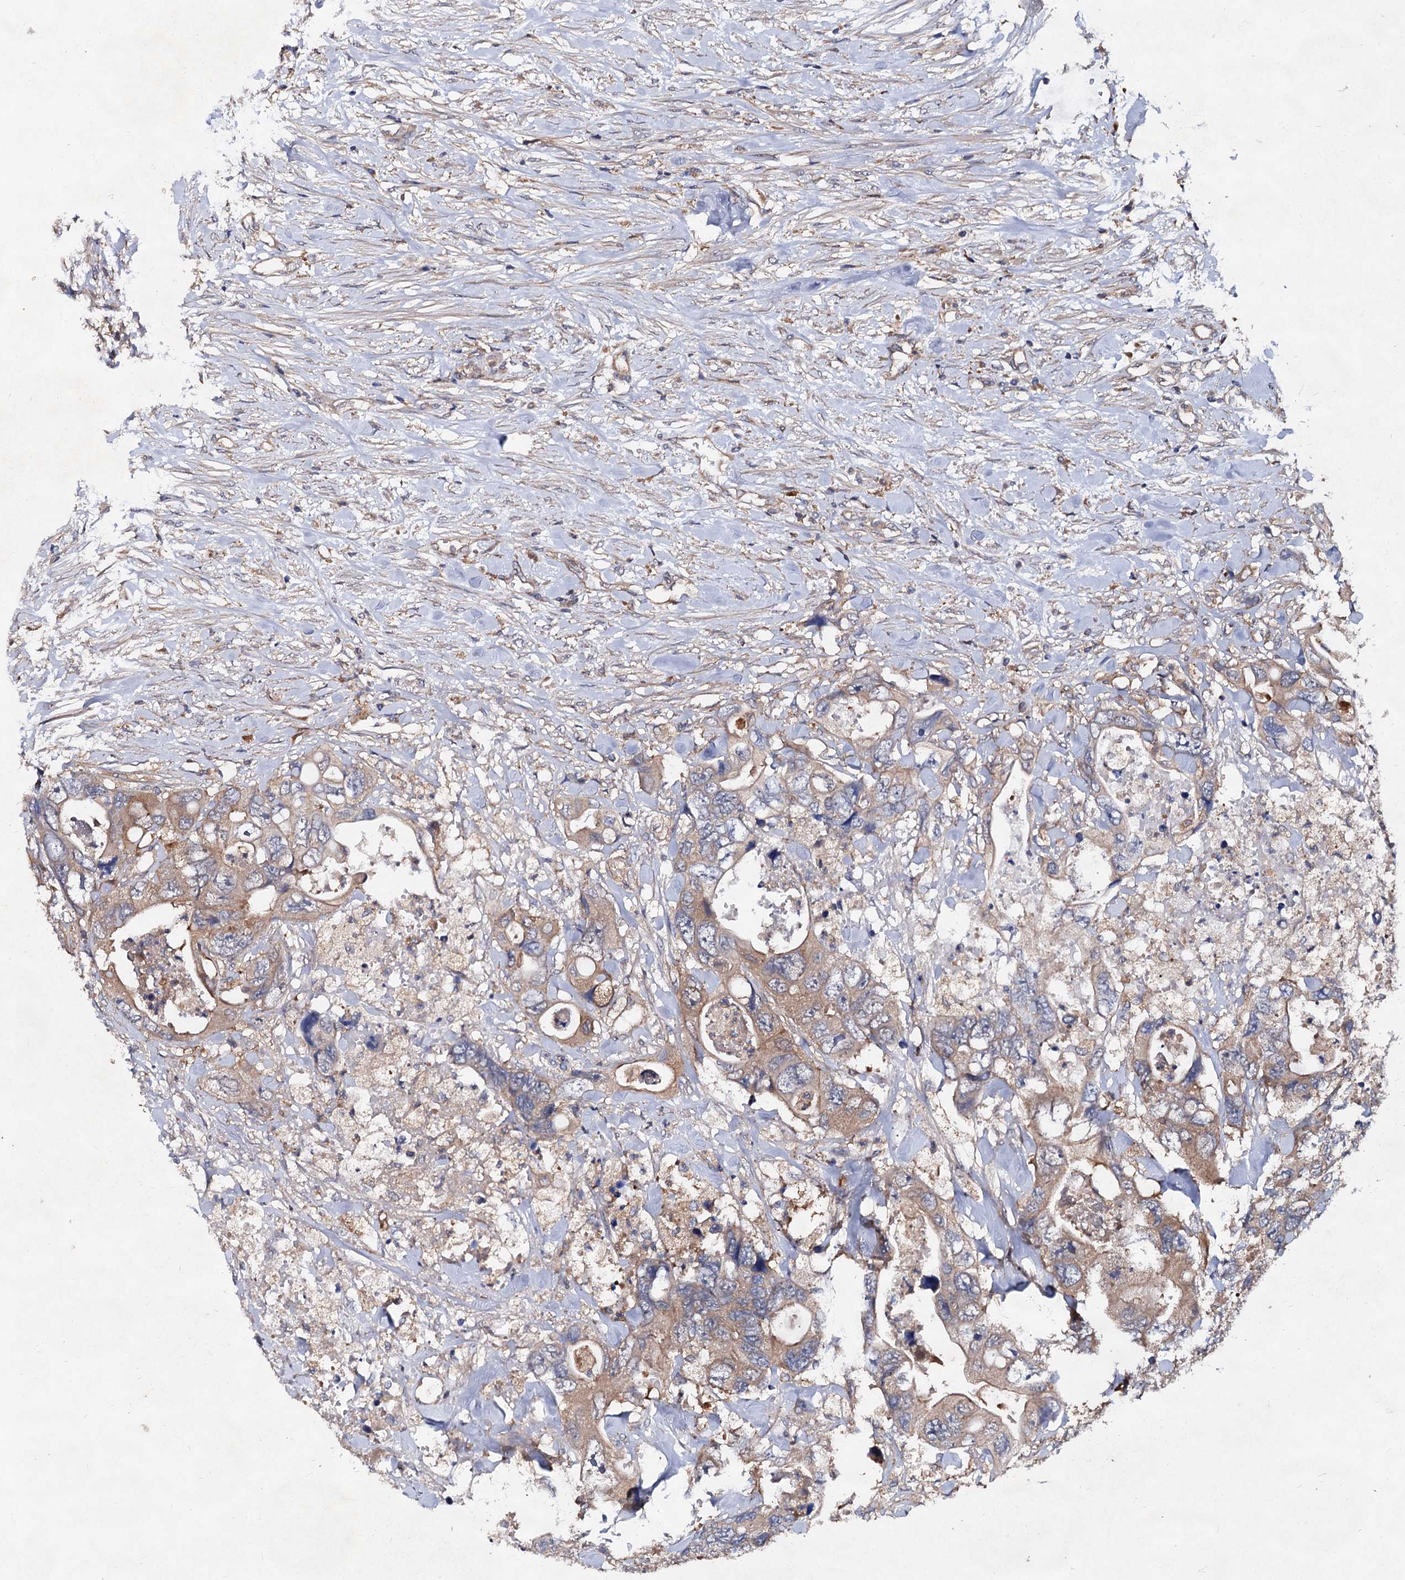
{"staining": {"intensity": "moderate", "quantity": ">75%", "location": "cytoplasmic/membranous"}, "tissue": "colorectal cancer", "cell_type": "Tumor cells", "image_type": "cancer", "snomed": [{"axis": "morphology", "description": "Adenocarcinoma, NOS"}, {"axis": "topography", "description": "Rectum"}], "caption": "Immunohistochemistry (IHC) (DAB (3,3'-diaminobenzidine)) staining of colorectal cancer (adenocarcinoma) shows moderate cytoplasmic/membranous protein expression in about >75% of tumor cells.", "gene": "VPS29", "patient": {"sex": "male", "age": 57}}